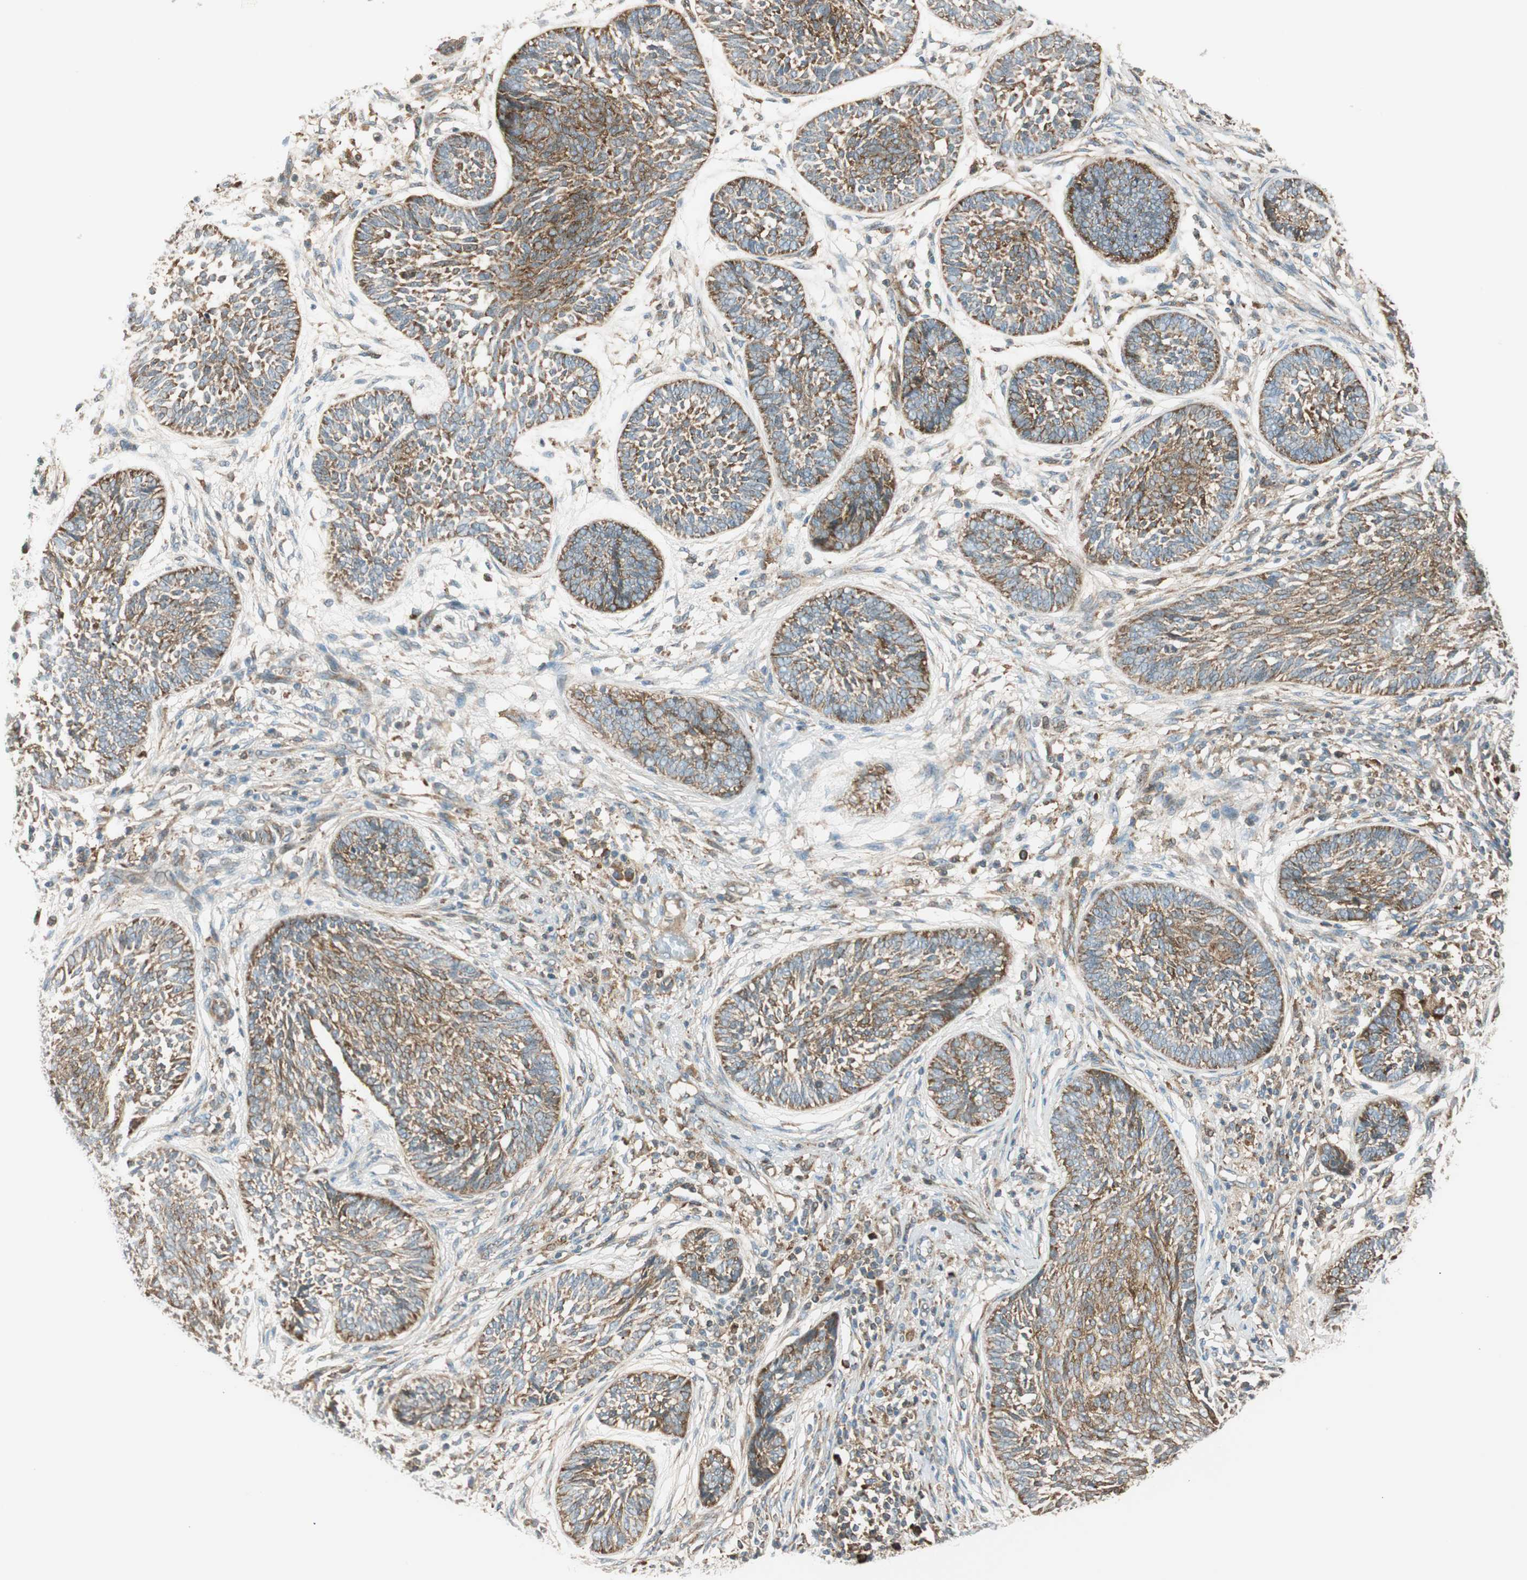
{"staining": {"intensity": "moderate", "quantity": ">75%", "location": "cytoplasmic/membranous"}, "tissue": "skin cancer", "cell_type": "Tumor cells", "image_type": "cancer", "snomed": [{"axis": "morphology", "description": "Papilloma, NOS"}, {"axis": "morphology", "description": "Basal cell carcinoma"}, {"axis": "topography", "description": "Skin"}], "caption": "IHC histopathology image of neoplastic tissue: human skin cancer (basal cell carcinoma) stained using immunohistochemistry (IHC) demonstrates medium levels of moderate protein expression localized specifically in the cytoplasmic/membranous of tumor cells, appearing as a cytoplasmic/membranous brown color.", "gene": "ABI1", "patient": {"sex": "male", "age": 87}}